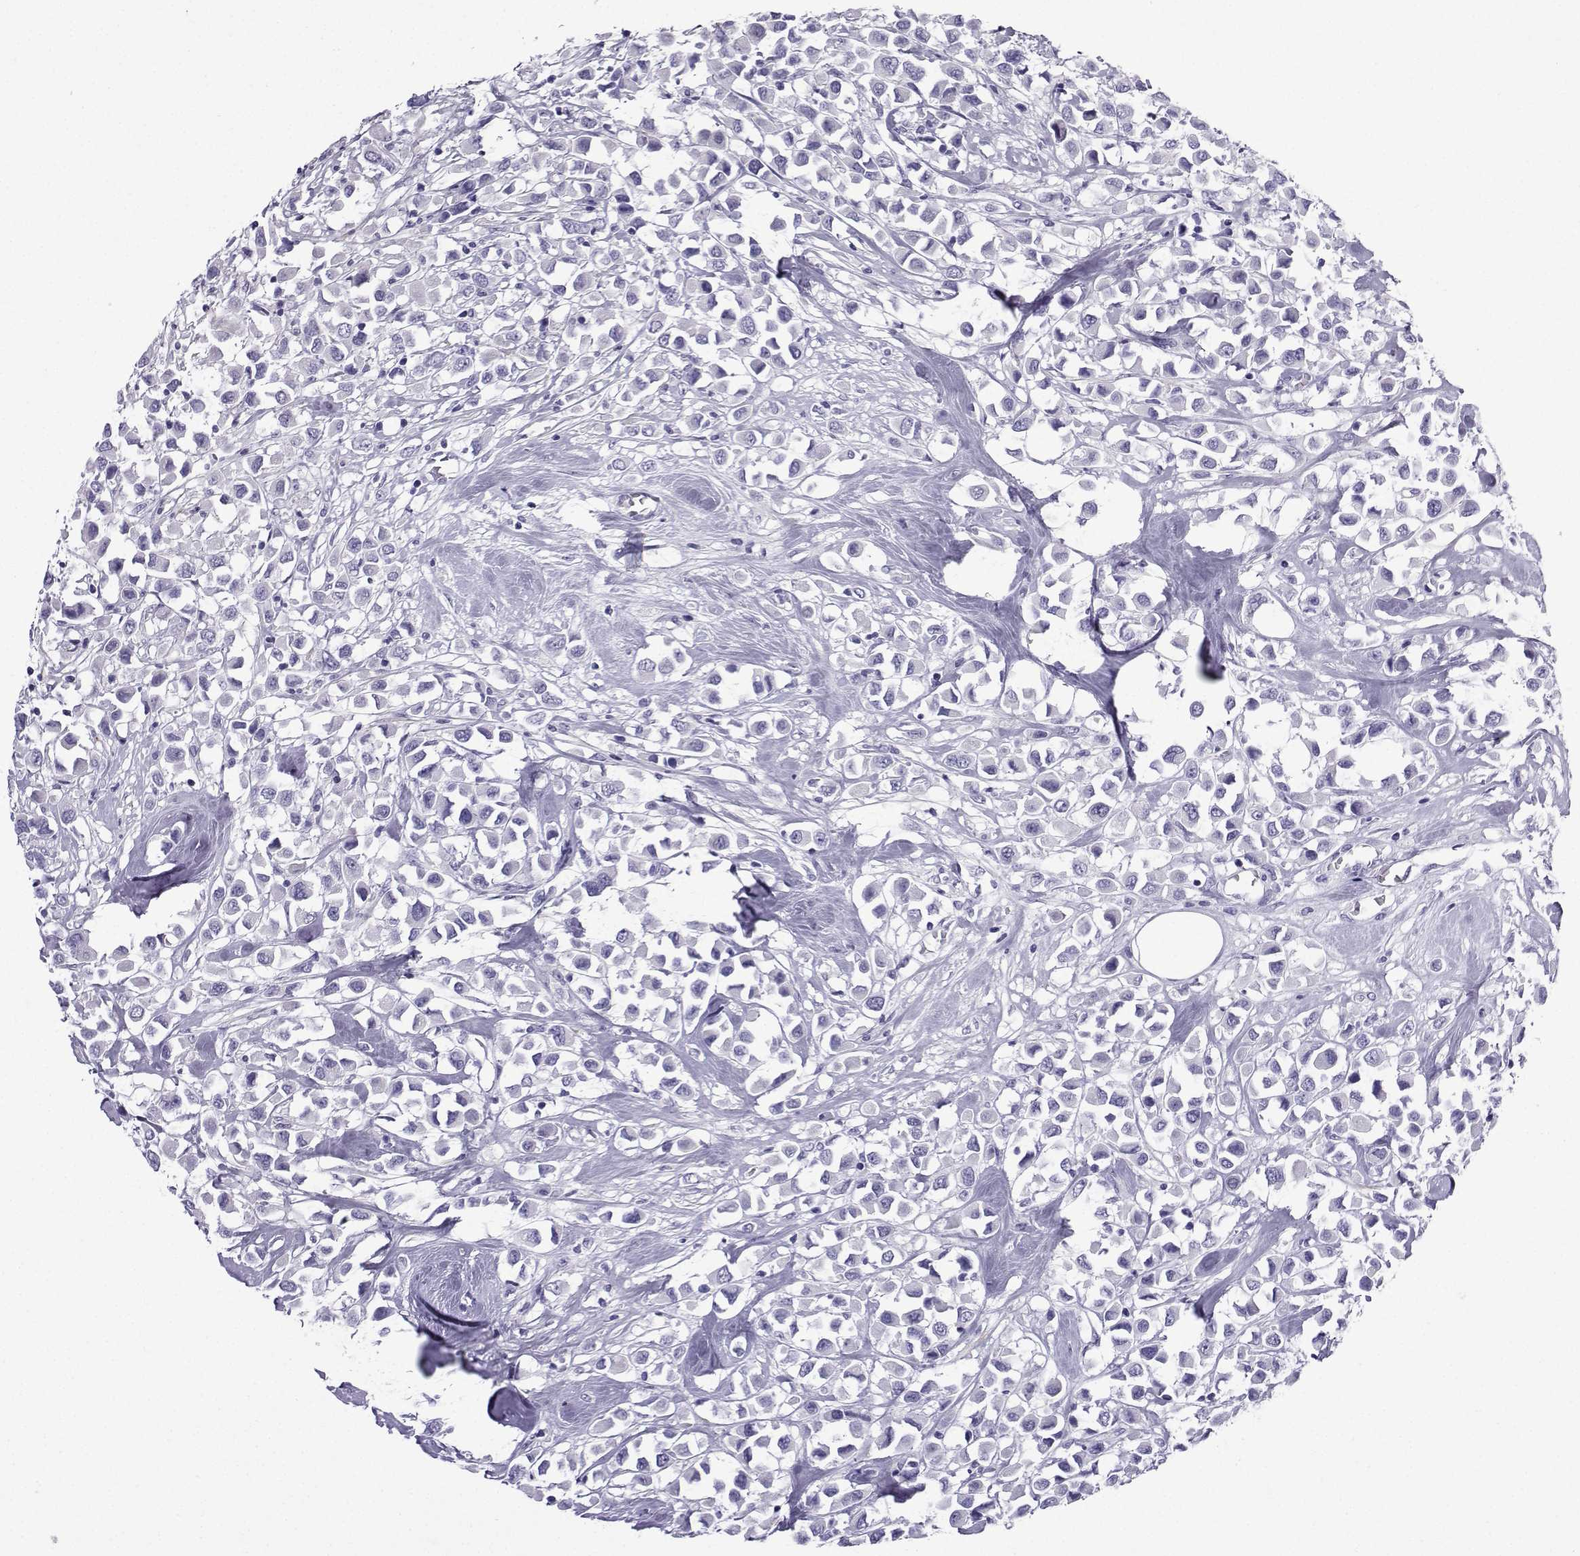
{"staining": {"intensity": "negative", "quantity": "none", "location": "none"}, "tissue": "breast cancer", "cell_type": "Tumor cells", "image_type": "cancer", "snomed": [{"axis": "morphology", "description": "Duct carcinoma"}, {"axis": "topography", "description": "Breast"}], "caption": "There is no significant staining in tumor cells of breast invasive ductal carcinoma.", "gene": "KCNF1", "patient": {"sex": "female", "age": 61}}